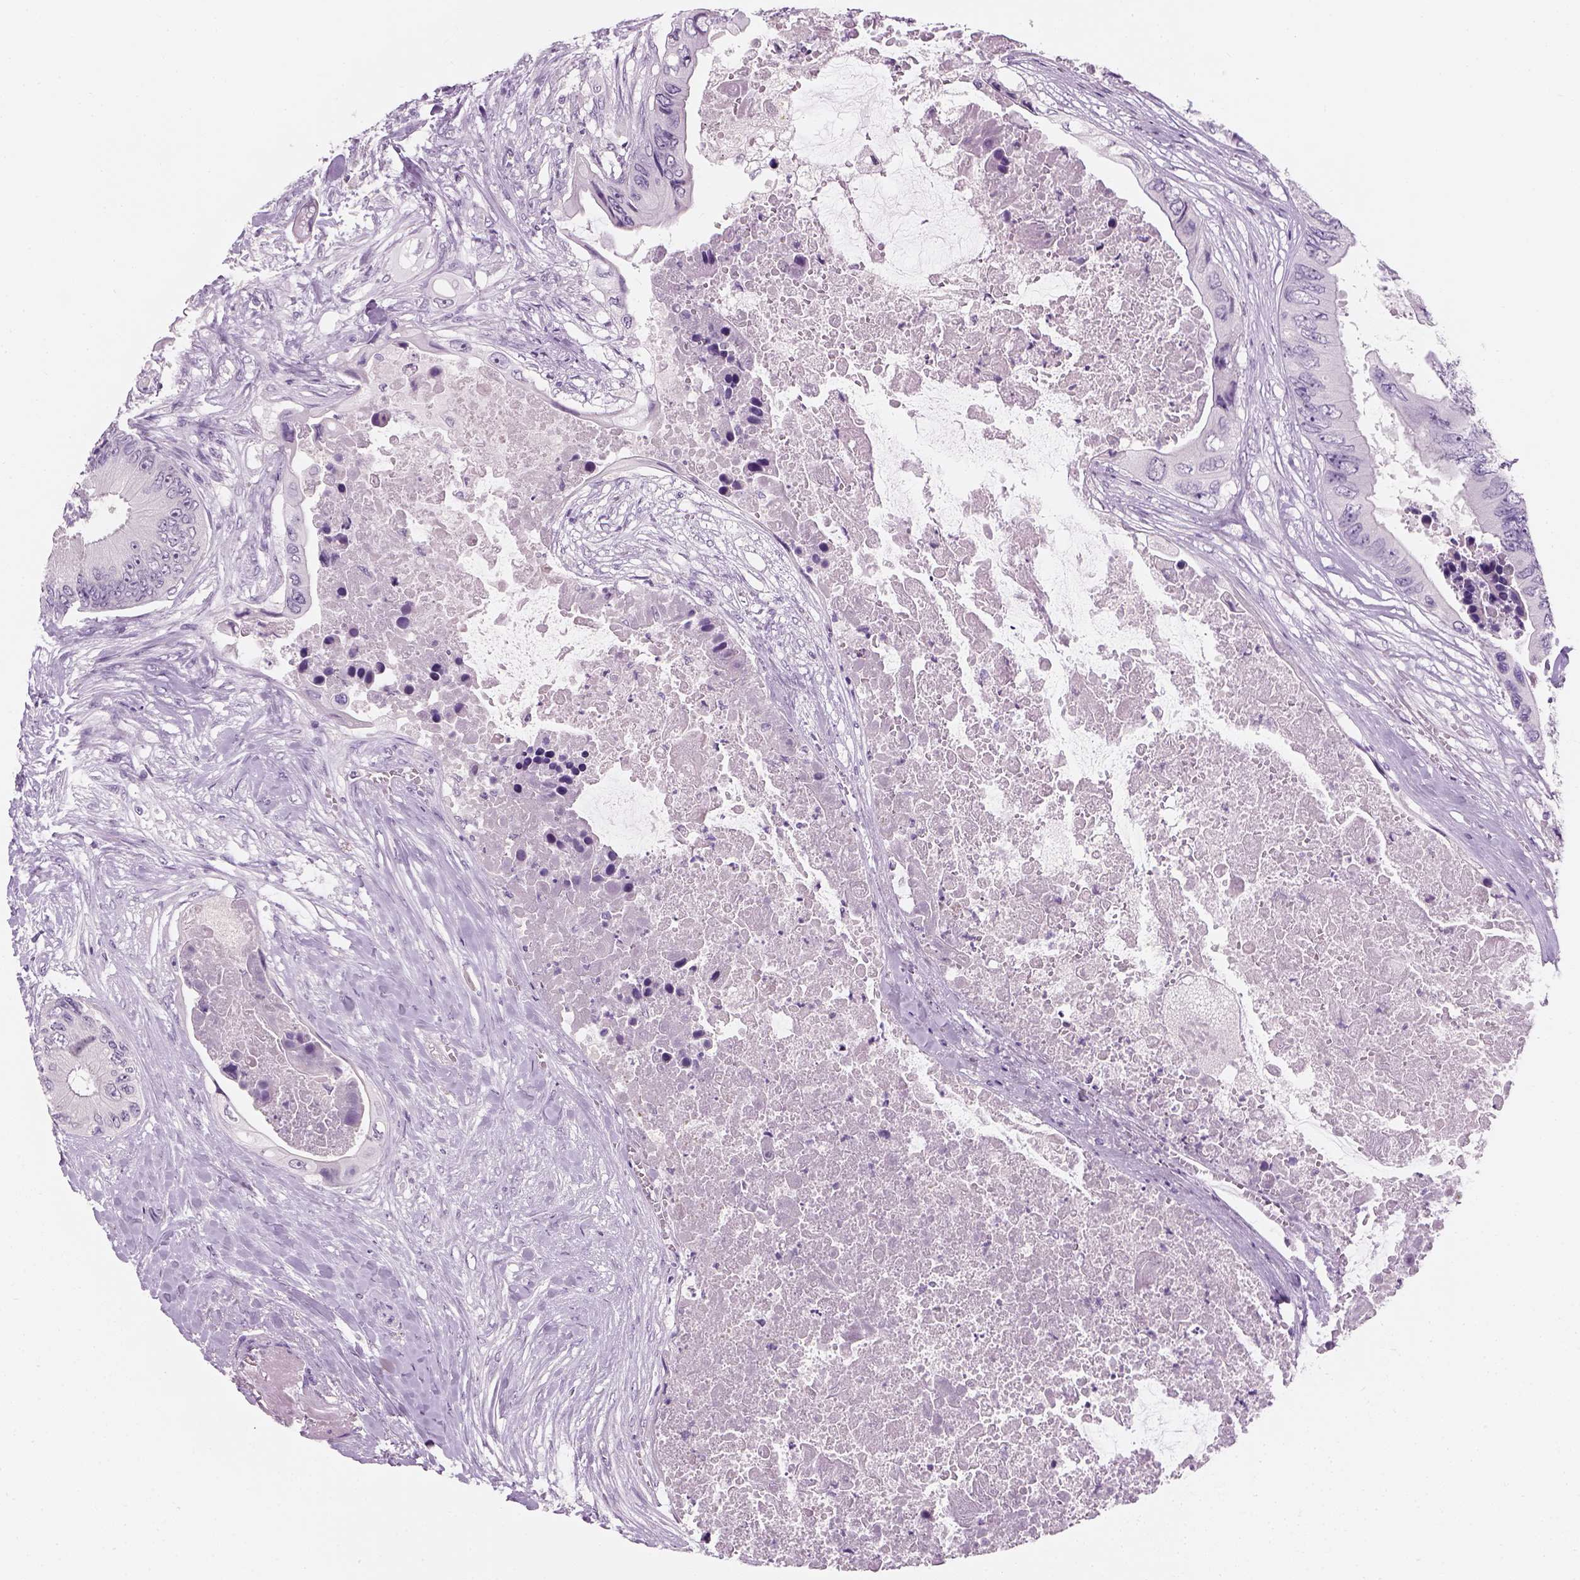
{"staining": {"intensity": "negative", "quantity": "none", "location": "none"}, "tissue": "colorectal cancer", "cell_type": "Tumor cells", "image_type": "cancer", "snomed": [{"axis": "morphology", "description": "Adenocarcinoma, NOS"}, {"axis": "topography", "description": "Rectum"}], "caption": "There is no significant staining in tumor cells of colorectal cancer.", "gene": "TH", "patient": {"sex": "male", "age": 63}}